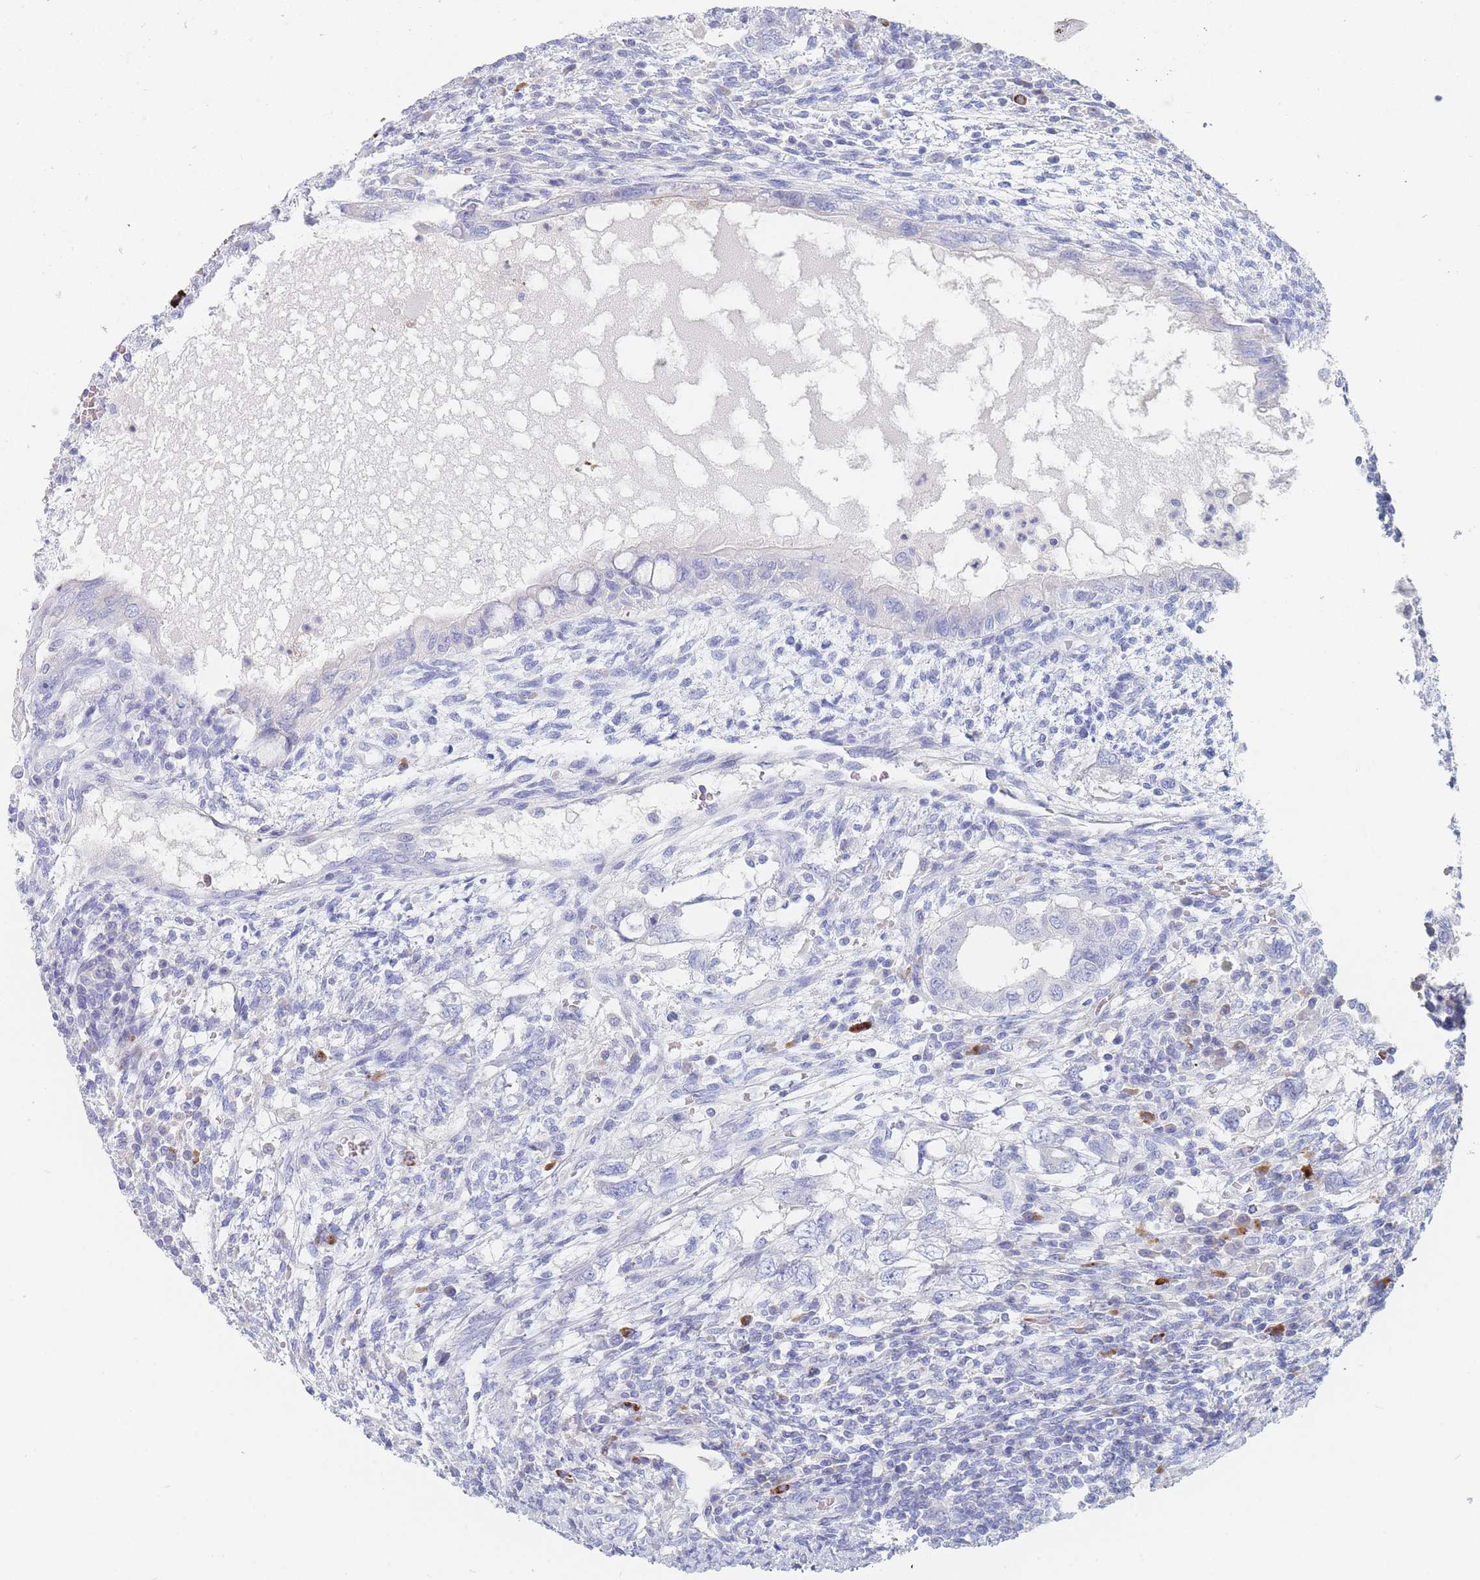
{"staining": {"intensity": "negative", "quantity": "none", "location": "none"}, "tissue": "testis cancer", "cell_type": "Tumor cells", "image_type": "cancer", "snomed": [{"axis": "morphology", "description": "Carcinoma, Embryonal, NOS"}, {"axis": "topography", "description": "Testis"}], "caption": "An immunohistochemistry (IHC) histopathology image of testis cancer (embryonal carcinoma) is shown. There is no staining in tumor cells of testis cancer (embryonal carcinoma).", "gene": "SLC25A35", "patient": {"sex": "male", "age": 26}}